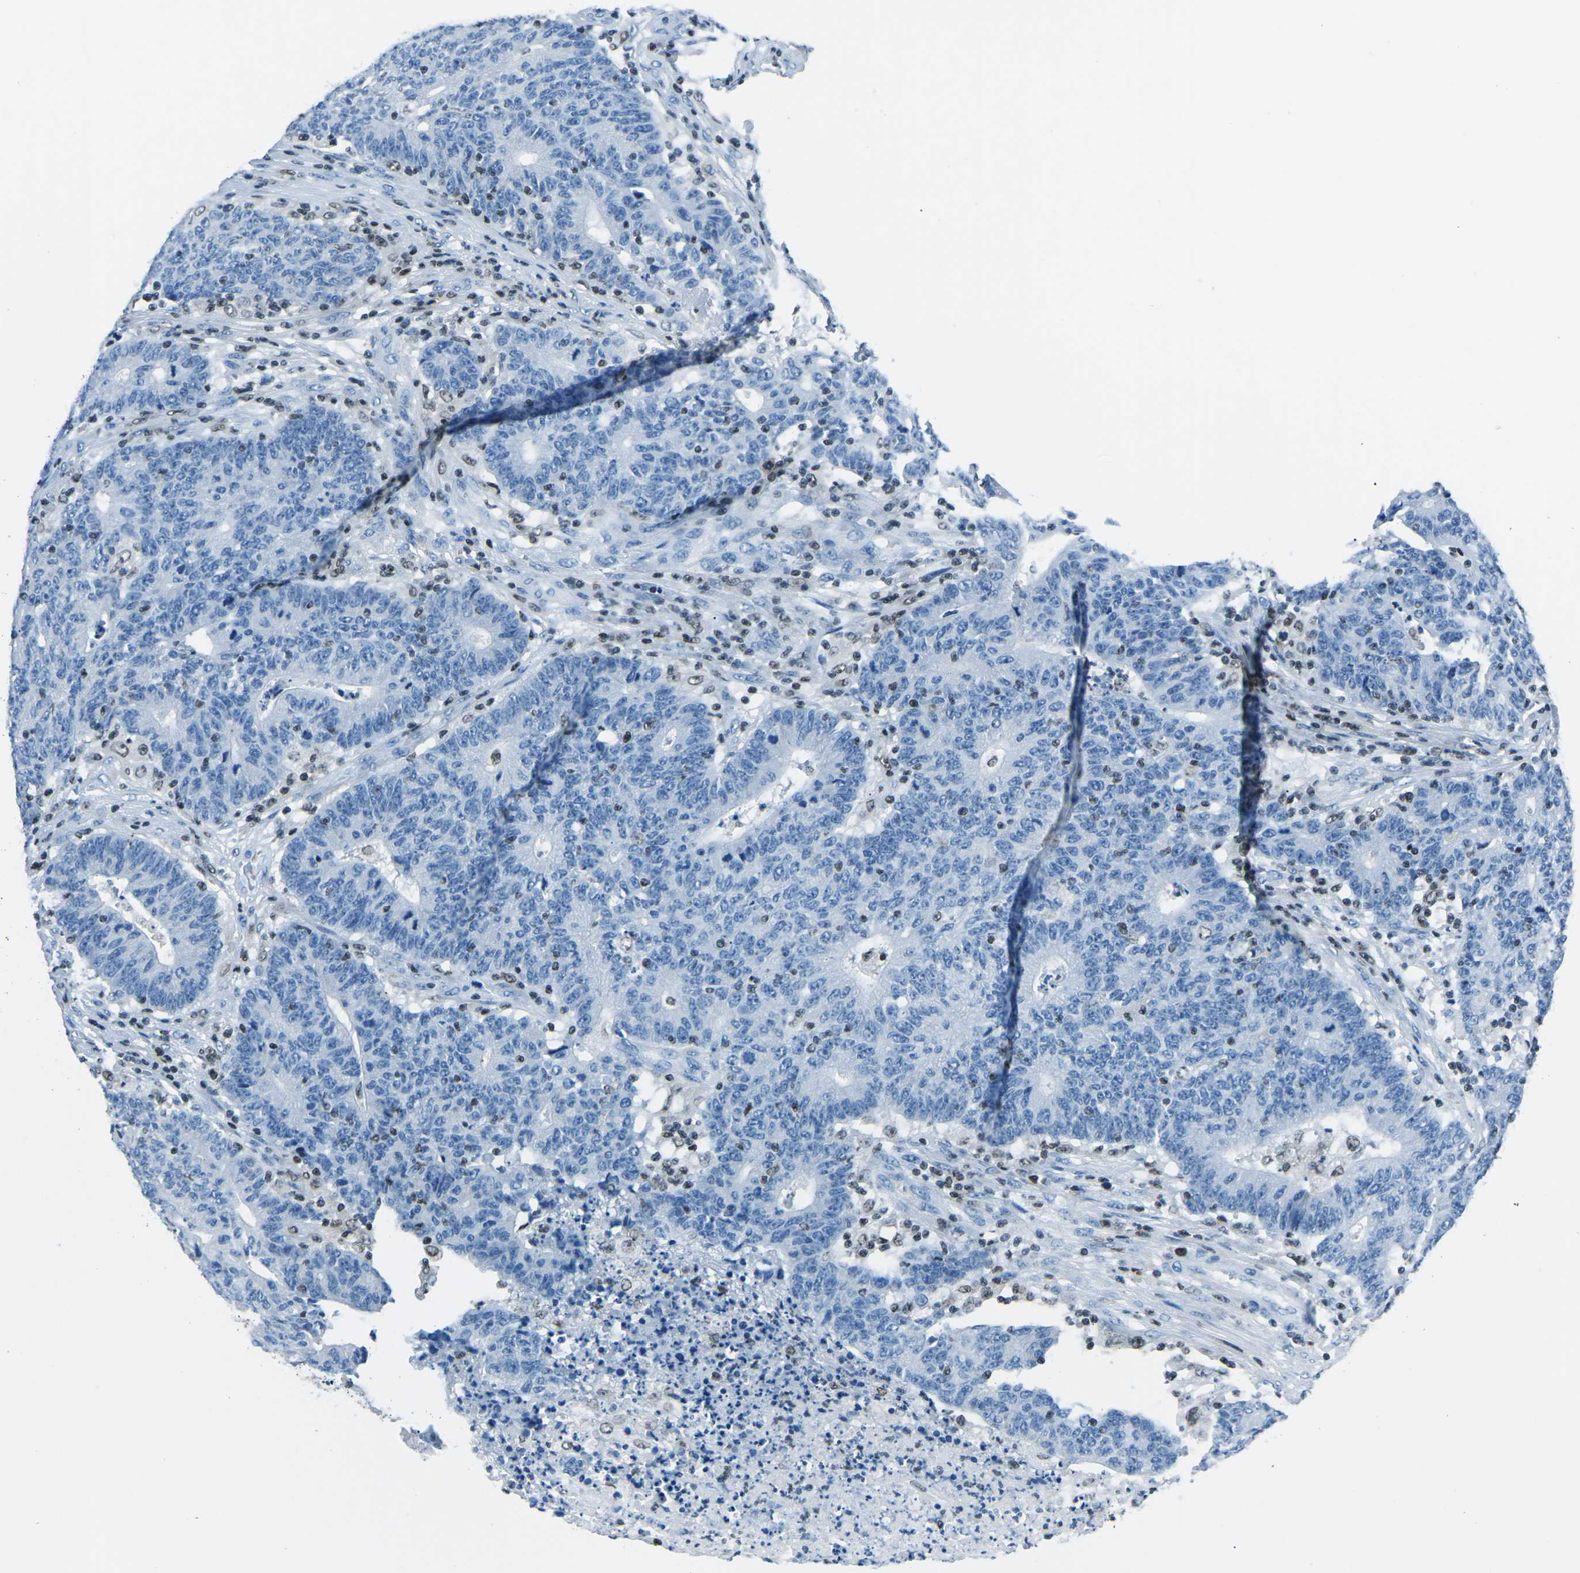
{"staining": {"intensity": "negative", "quantity": "none", "location": "none"}, "tissue": "colorectal cancer", "cell_type": "Tumor cells", "image_type": "cancer", "snomed": [{"axis": "morphology", "description": "Normal tissue, NOS"}, {"axis": "morphology", "description": "Adenocarcinoma, NOS"}, {"axis": "topography", "description": "Colon"}], "caption": "A micrograph of adenocarcinoma (colorectal) stained for a protein reveals no brown staining in tumor cells. (DAB (3,3'-diaminobenzidine) immunohistochemistry (IHC) visualized using brightfield microscopy, high magnification).", "gene": "CELF2", "patient": {"sex": "female", "age": 75}}